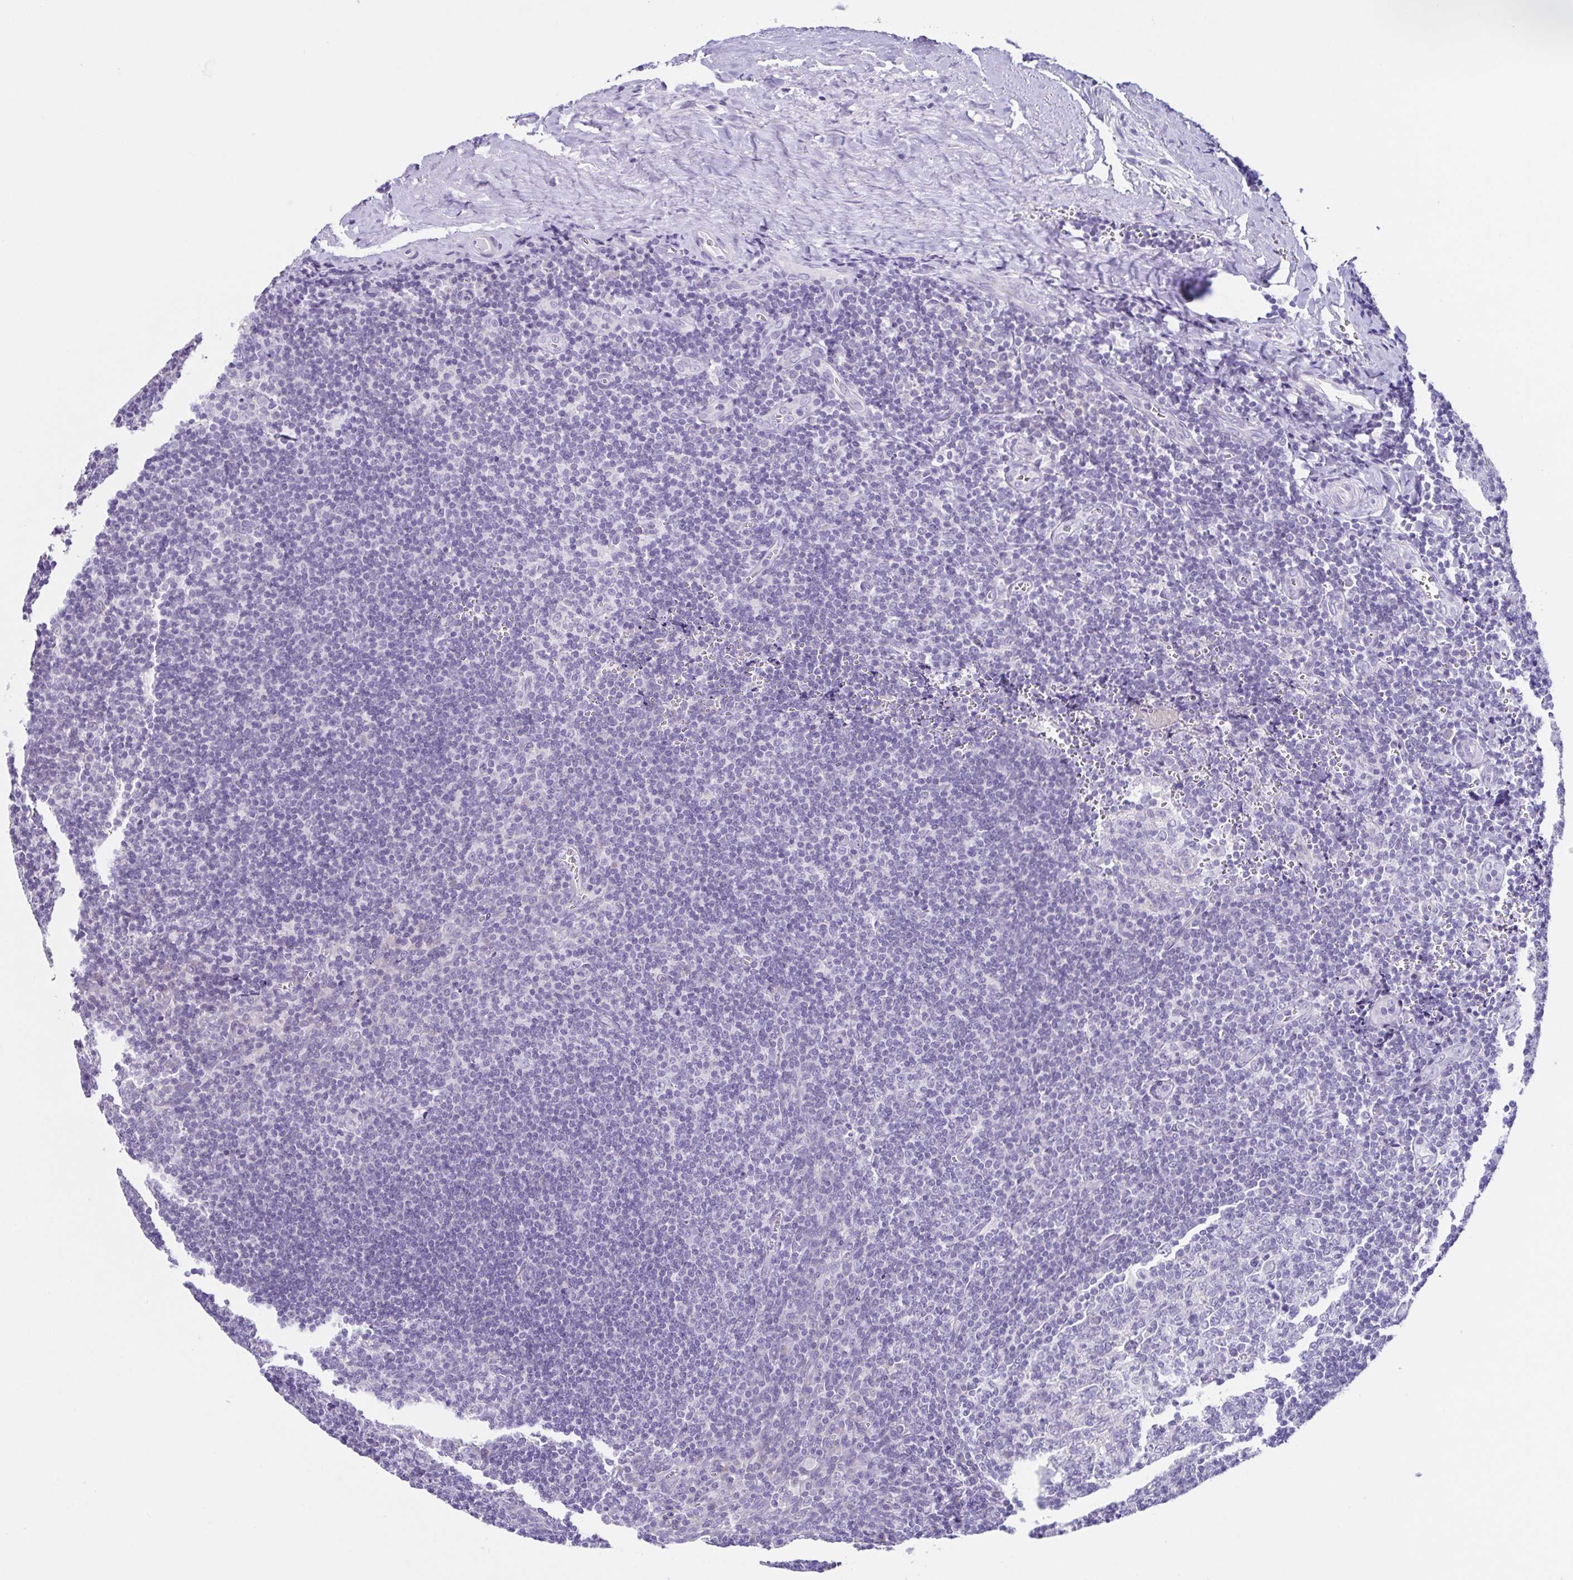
{"staining": {"intensity": "negative", "quantity": "none", "location": "none"}, "tissue": "tonsil", "cell_type": "Germinal center cells", "image_type": "normal", "snomed": [{"axis": "morphology", "description": "Normal tissue, NOS"}, {"axis": "morphology", "description": "Inflammation, NOS"}, {"axis": "topography", "description": "Tonsil"}], "caption": "An IHC micrograph of unremarkable tonsil is shown. There is no staining in germinal center cells of tonsil. (Stains: DAB (3,3'-diaminobenzidine) immunohistochemistry (IHC) with hematoxylin counter stain, Microscopy: brightfield microscopy at high magnification).", "gene": "RDH11", "patient": {"sex": "female", "age": 31}}